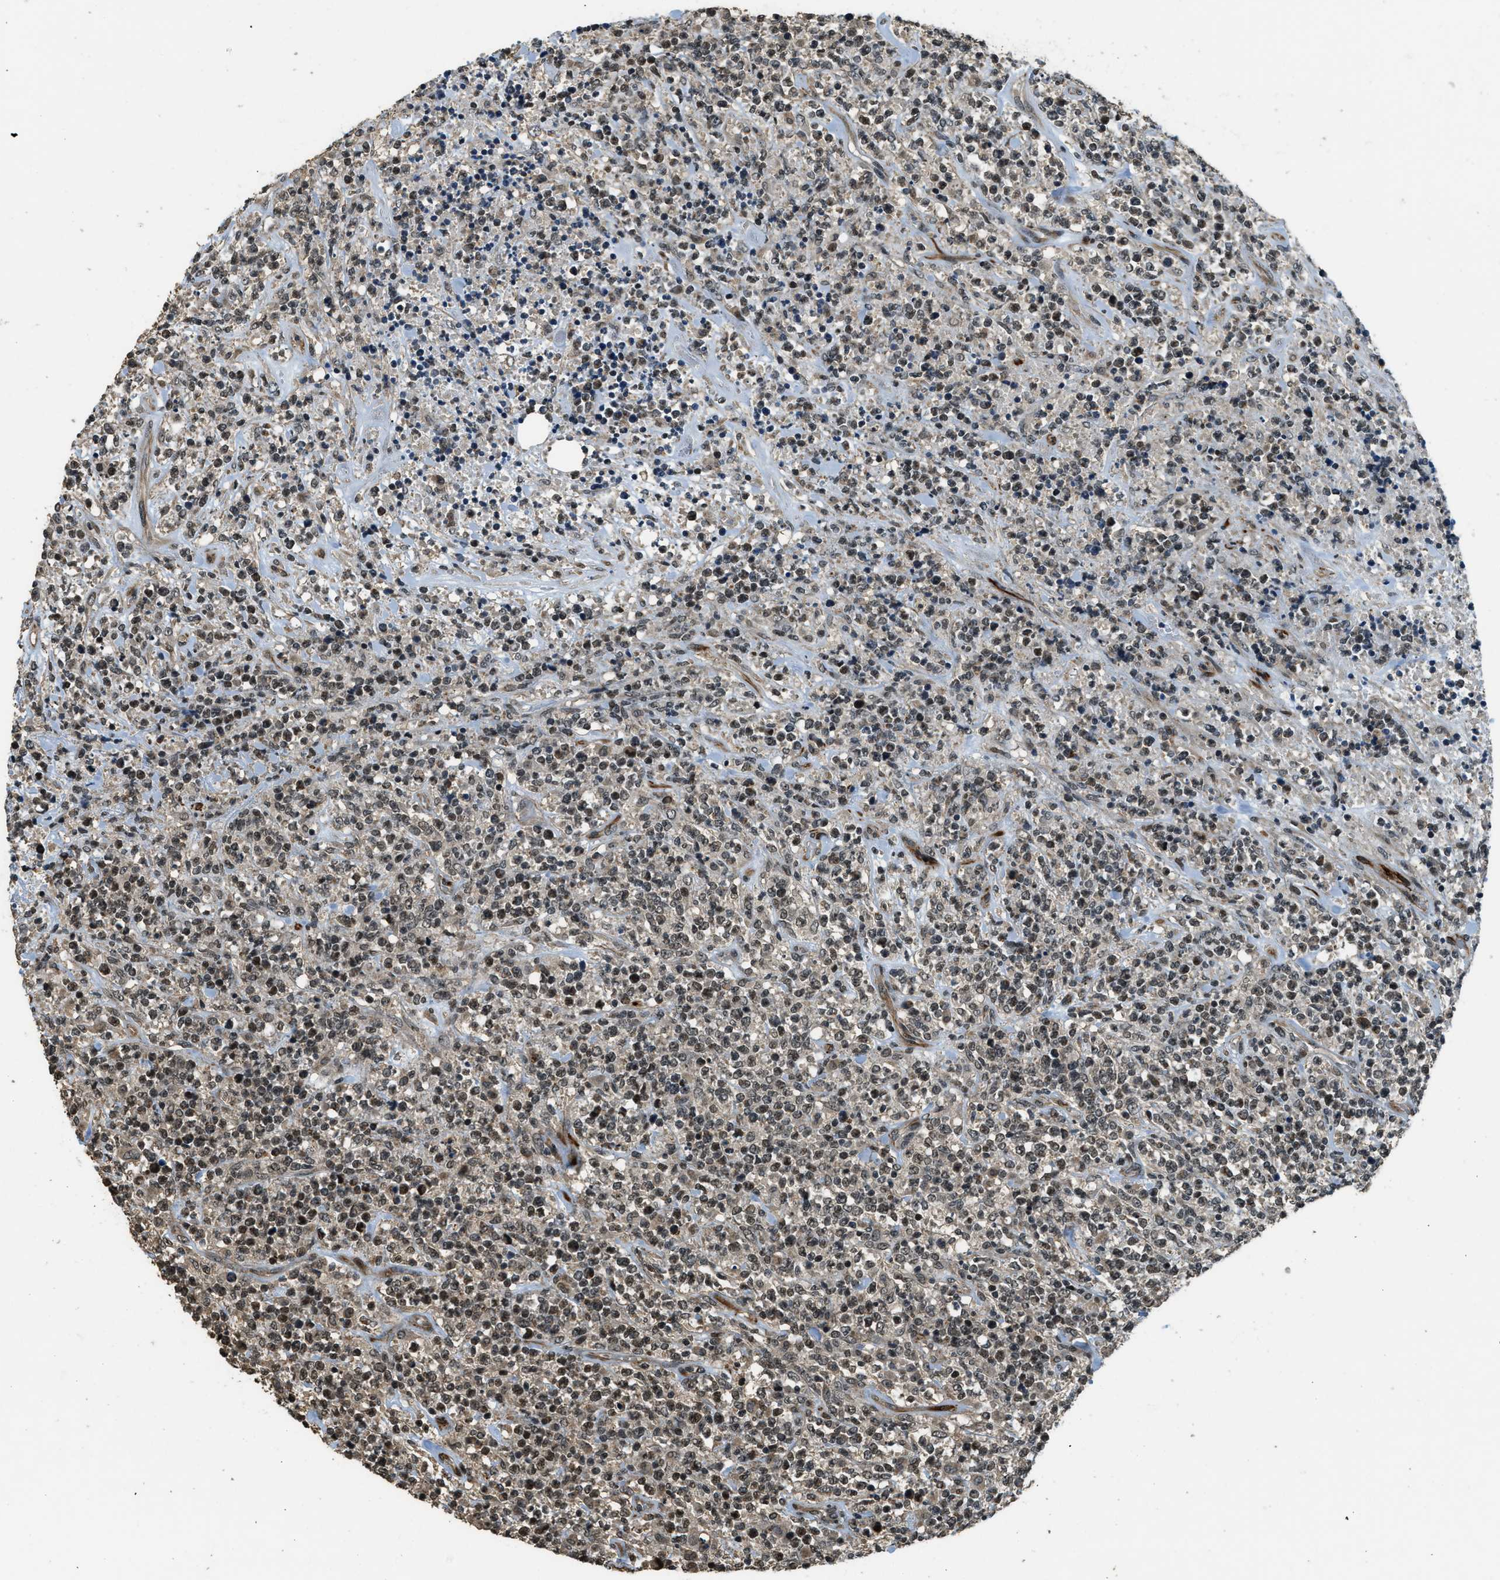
{"staining": {"intensity": "weak", "quantity": ">75%", "location": "nuclear"}, "tissue": "lymphoma", "cell_type": "Tumor cells", "image_type": "cancer", "snomed": [{"axis": "morphology", "description": "Malignant lymphoma, non-Hodgkin's type, High grade"}, {"axis": "topography", "description": "Soft tissue"}], "caption": "About >75% of tumor cells in high-grade malignant lymphoma, non-Hodgkin's type exhibit weak nuclear protein positivity as visualized by brown immunohistochemical staining.", "gene": "MED21", "patient": {"sex": "male", "age": 18}}